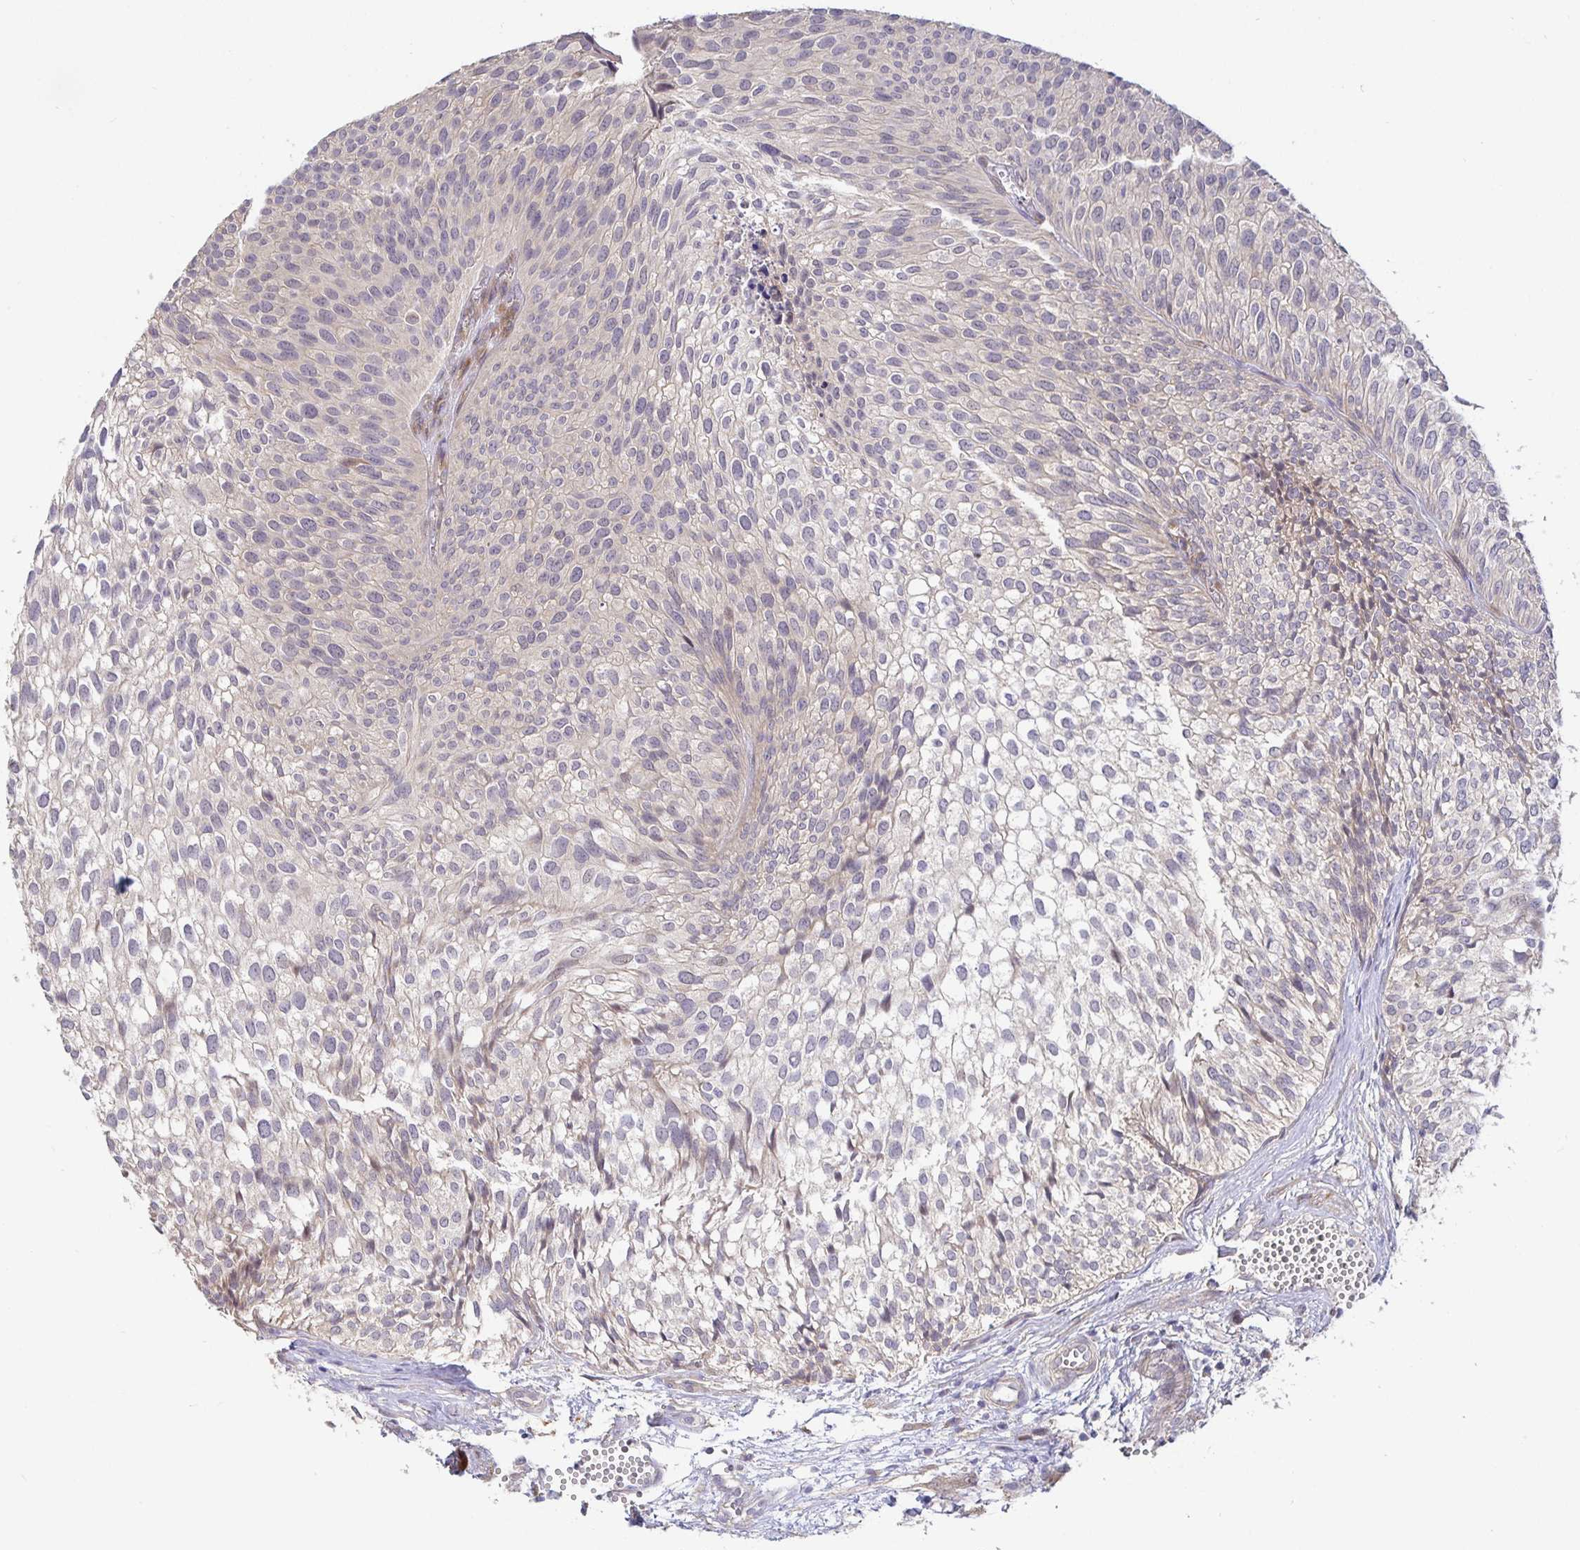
{"staining": {"intensity": "negative", "quantity": "none", "location": "none"}, "tissue": "urothelial cancer", "cell_type": "Tumor cells", "image_type": "cancer", "snomed": [{"axis": "morphology", "description": "Urothelial carcinoma, Low grade"}, {"axis": "topography", "description": "Urinary bladder"}], "caption": "Immunohistochemistry (IHC) photomicrograph of urothelial cancer stained for a protein (brown), which displays no positivity in tumor cells.", "gene": "ZDHHC11", "patient": {"sex": "male", "age": 91}}